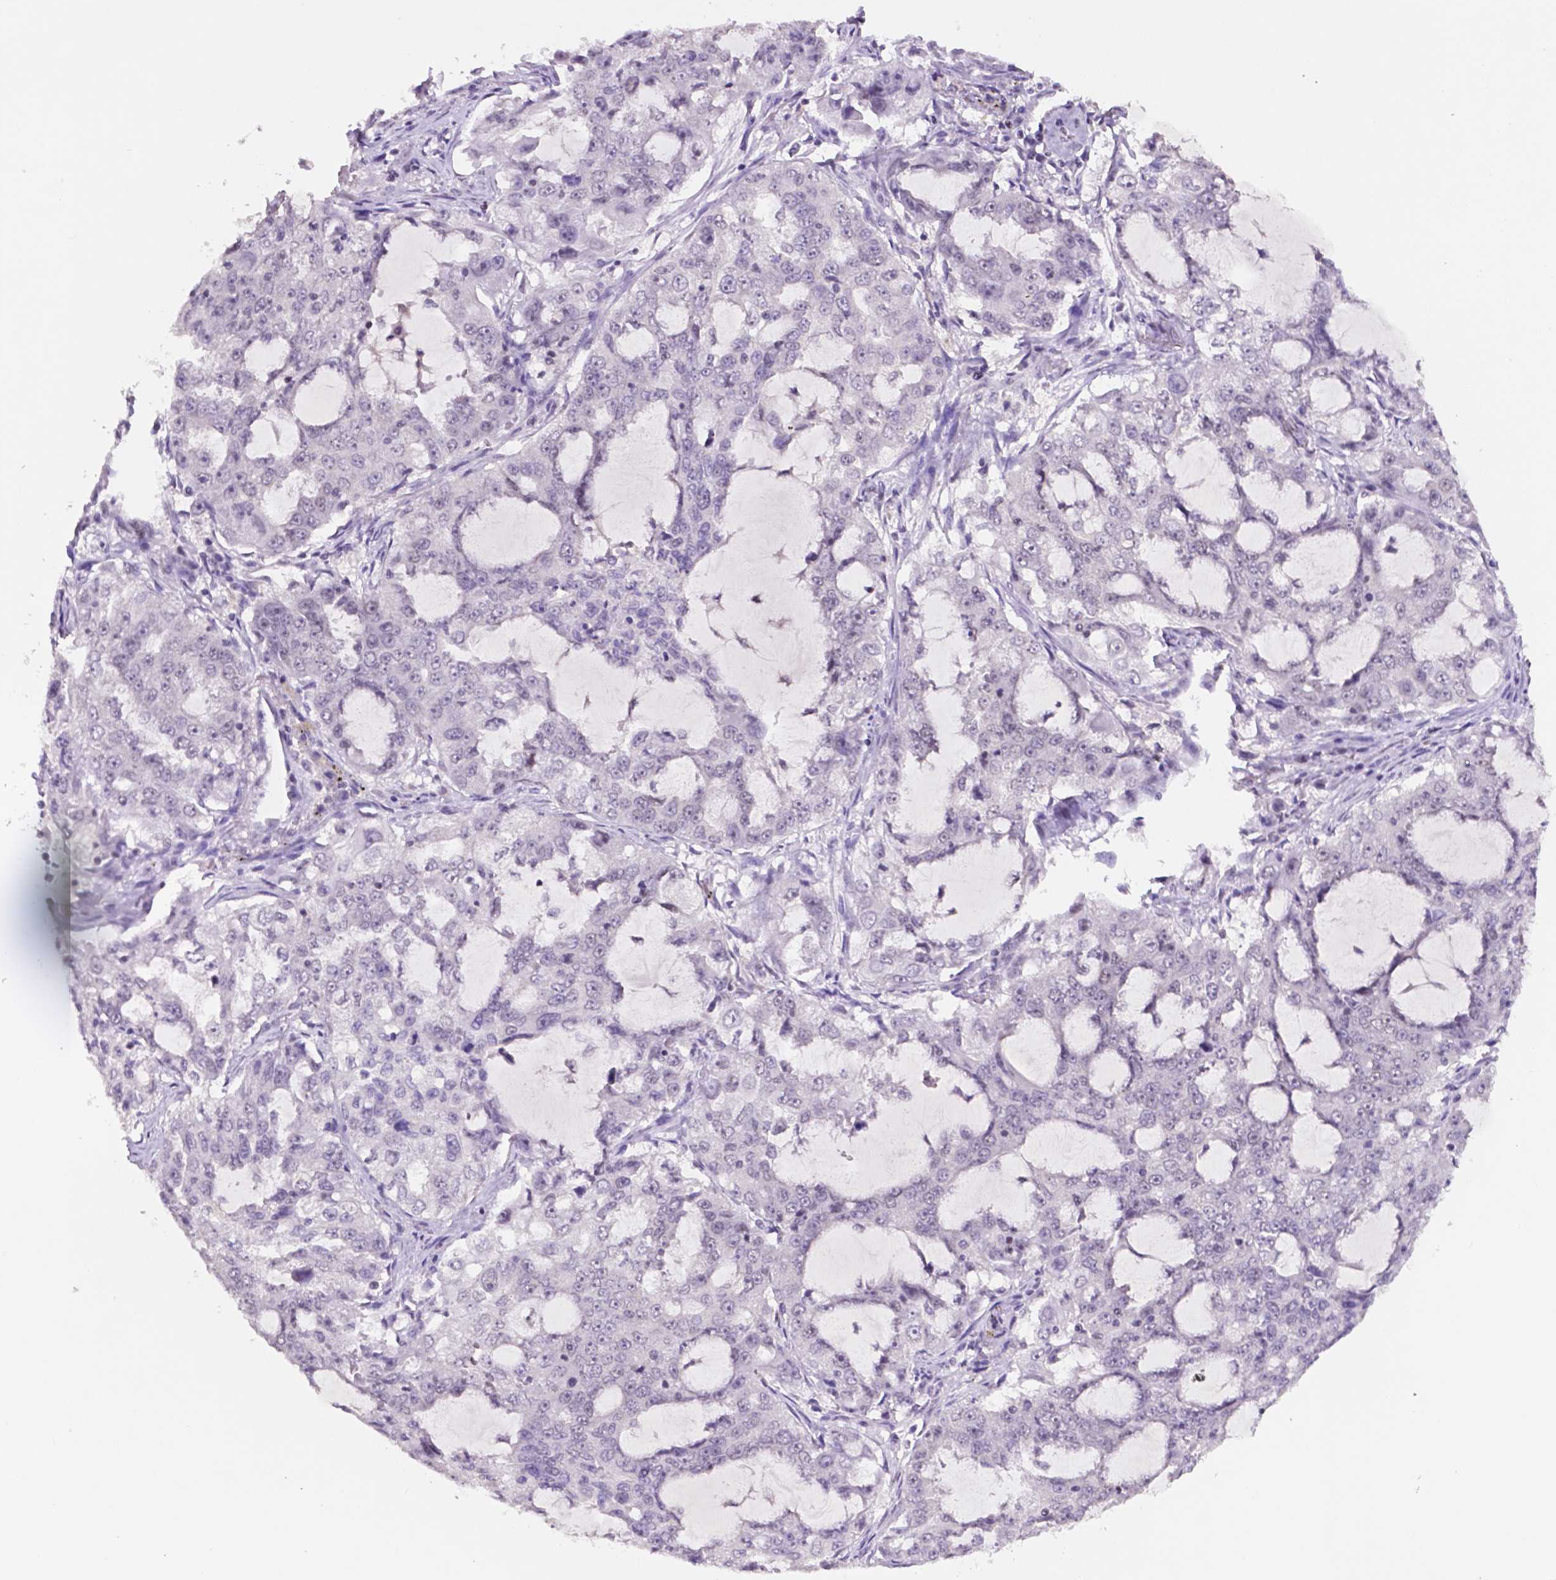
{"staining": {"intensity": "negative", "quantity": "none", "location": "none"}, "tissue": "lung cancer", "cell_type": "Tumor cells", "image_type": "cancer", "snomed": [{"axis": "morphology", "description": "Adenocarcinoma, NOS"}, {"axis": "topography", "description": "Lung"}], "caption": "Human lung cancer (adenocarcinoma) stained for a protein using immunohistochemistry (IHC) exhibits no expression in tumor cells.", "gene": "NCOR1", "patient": {"sex": "female", "age": 61}}